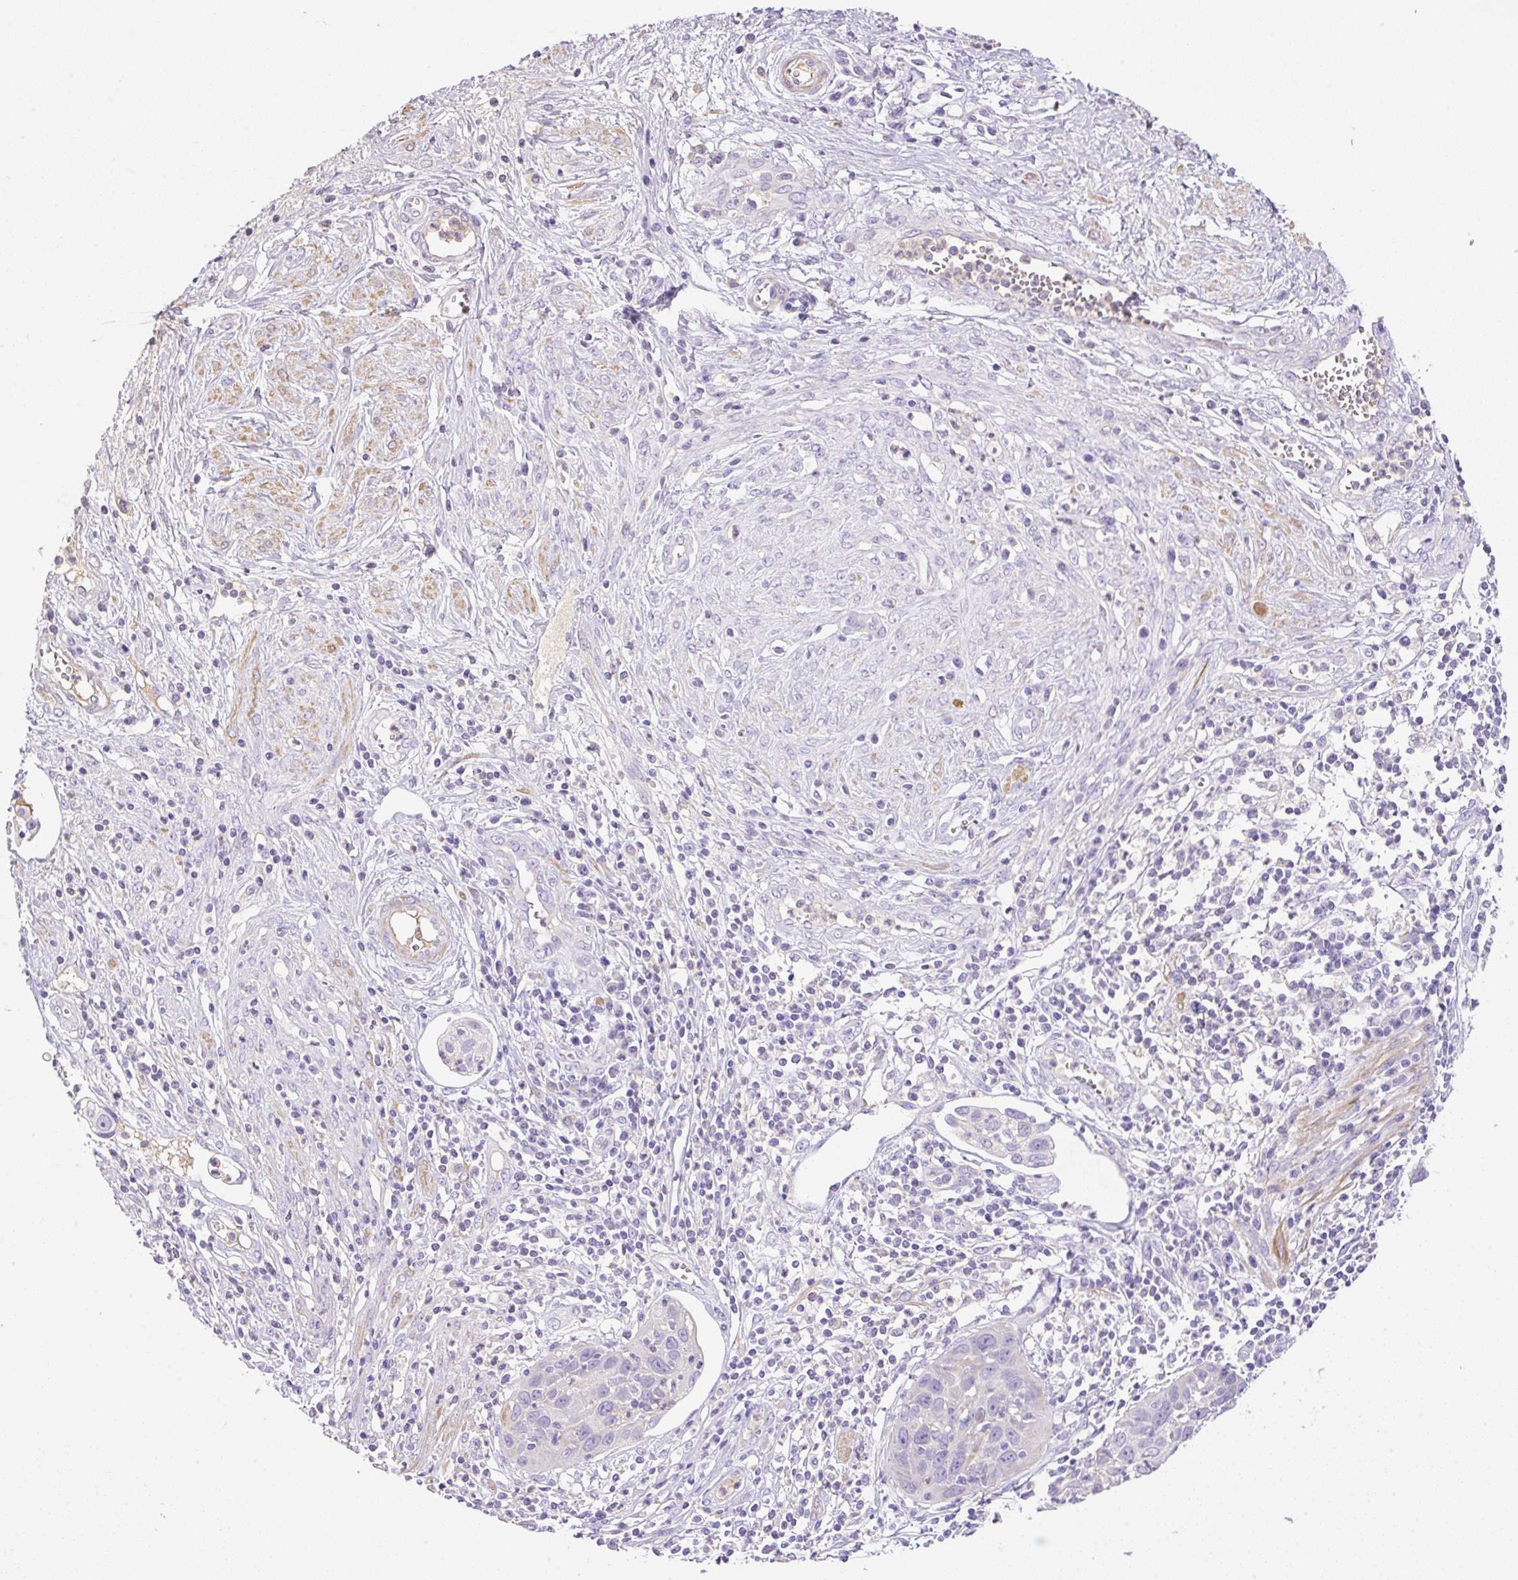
{"staining": {"intensity": "negative", "quantity": "none", "location": "none"}, "tissue": "cervical cancer", "cell_type": "Tumor cells", "image_type": "cancer", "snomed": [{"axis": "morphology", "description": "Squamous cell carcinoma, NOS"}, {"axis": "topography", "description": "Cervix"}], "caption": "Tumor cells show no significant expression in cervical cancer (squamous cell carcinoma). The staining is performed using DAB brown chromogen with nuclei counter-stained in using hematoxylin.", "gene": "TDRD15", "patient": {"sex": "female", "age": 36}}